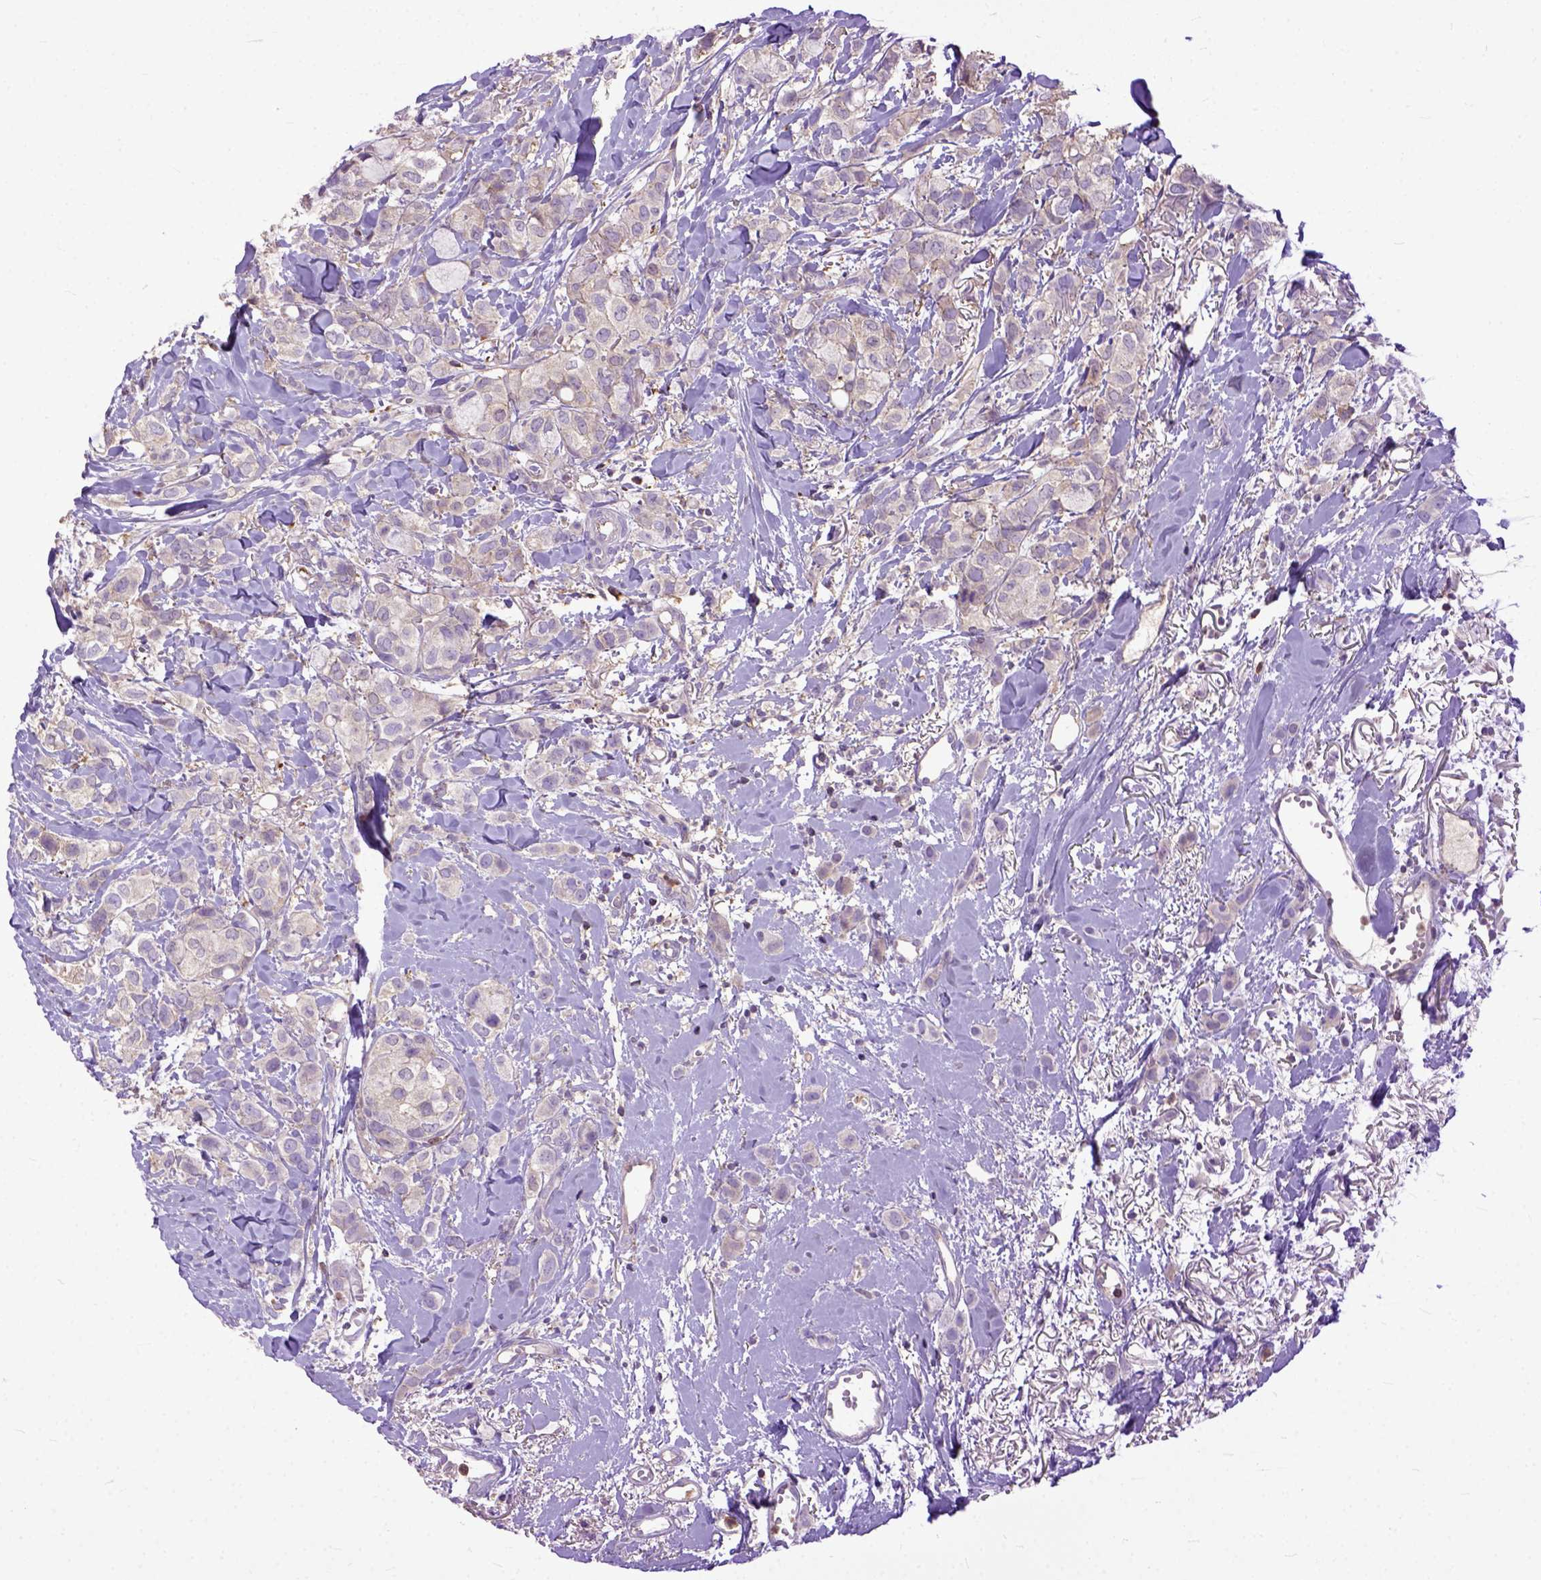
{"staining": {"intensity": "weak", "quantity": "<25%", "location": "cytoplasmic/membranous"}, "tissue": "breast cancer", "cell_type": "Tumor cells", "image_type": "cancer", "snomed": [{"axis": "morphology", "description": "Duct carcinoma"}, {"axis": "topography", "description": "Breast"}], "caption": "Breast infiltrating ductal carcinoma was stained to show a protein in brown. There is no significant staining in tumor cells.", "gene": "NAMPT", "patient": {"sex": "female", "age": 85}}